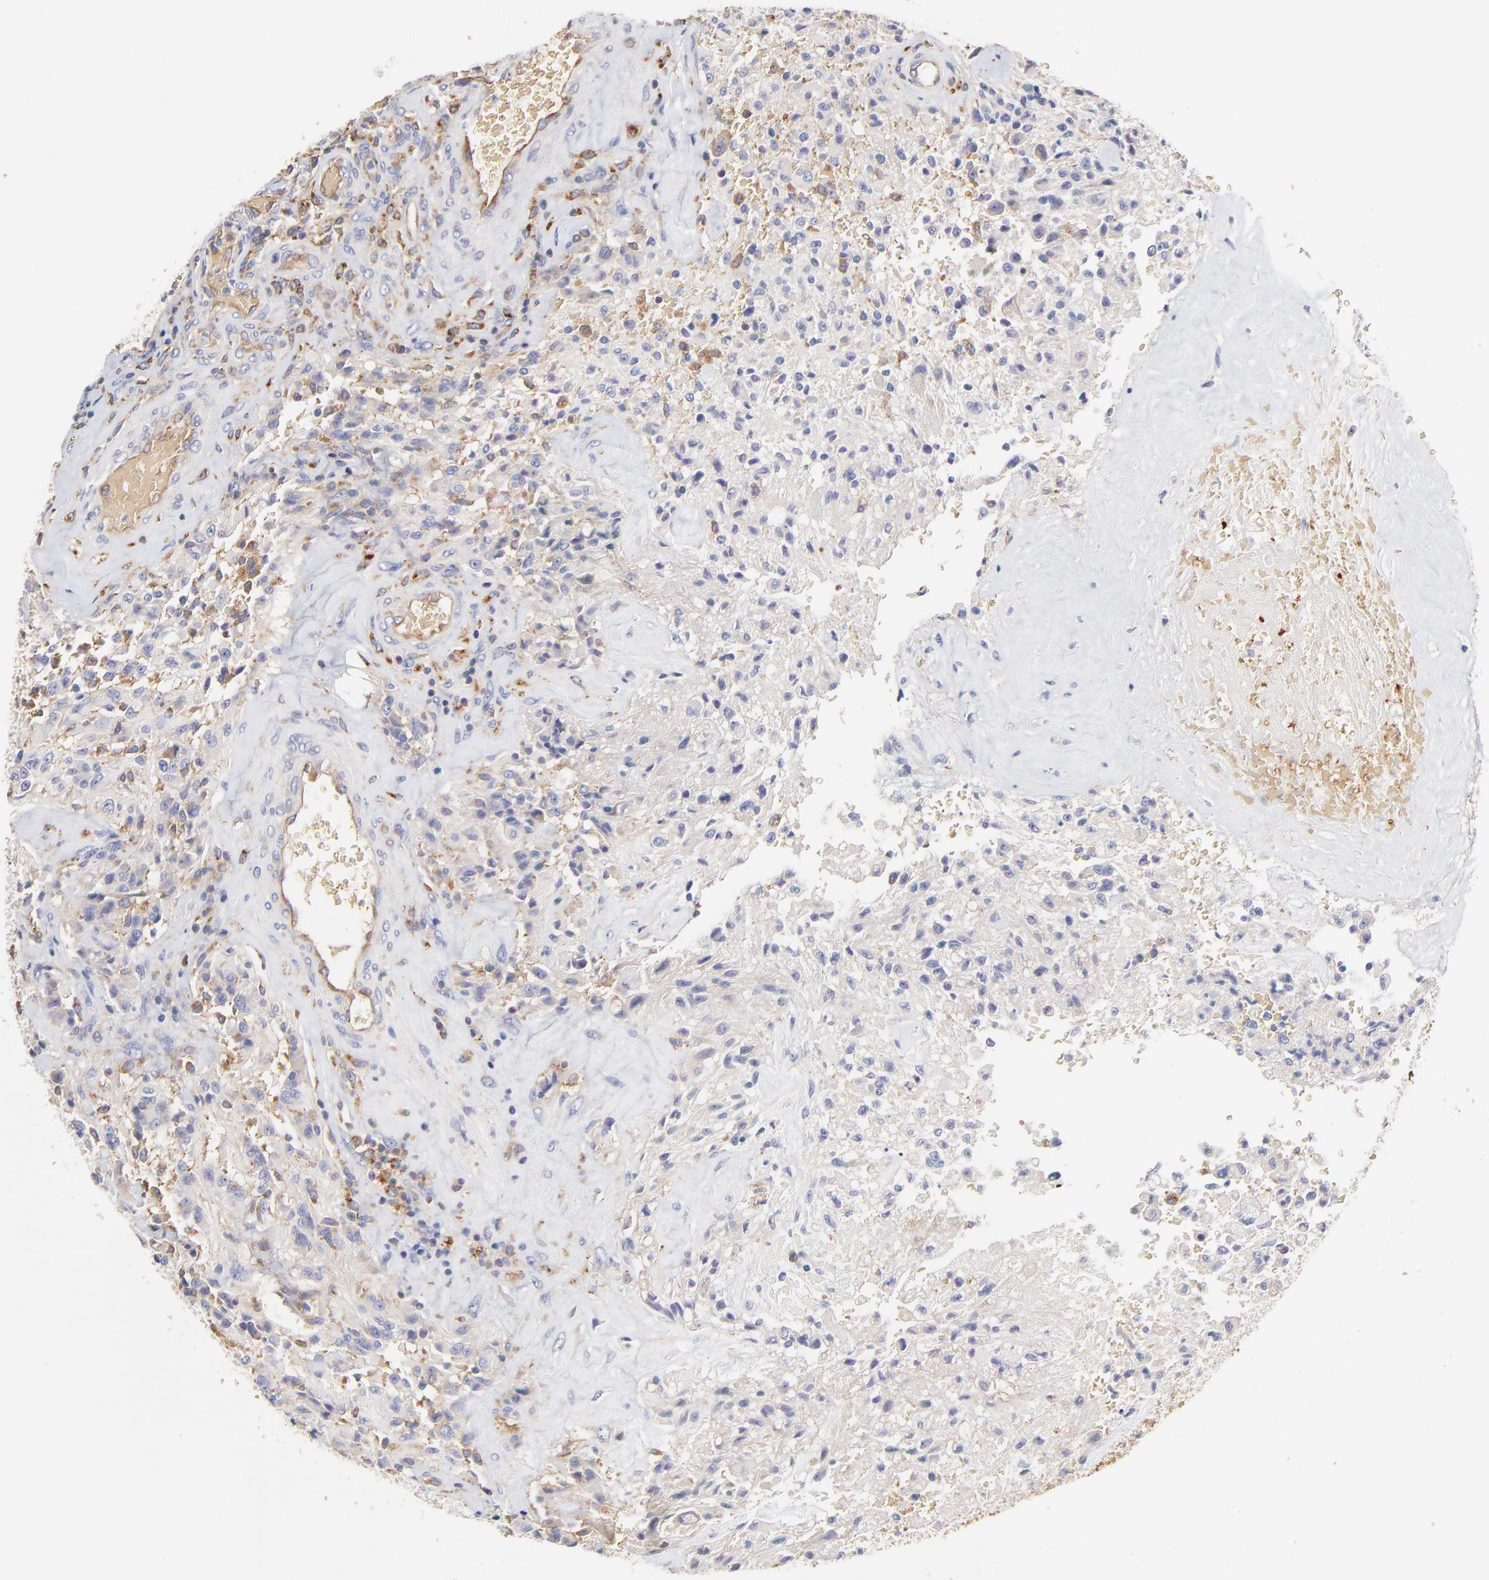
{"staining": {"intensity": "weak", "quantity": "25%-75%", "location": "cytoplasmic/membranous"}, "tissue": "glioma", "cell_type": "Tumor cells", "image_type": "cancer", "snomed": [{"axis": "morphology", "description": "Normal tissue, NOS"}, {"axis": "morphology", "description": "Glioma, malignant, High grade"}, {"axis": "topography", "description": "Cerebral cortex"}], "caption": "This photomicrograph displays malignant glioma (high-grade) stained with immunohistochemistry (IHC) to label a protein in brown. The cytoplasmic/membranous of tumor cells show weak positivity for the protein. Nuclei are counter-stained blue.", "gene": "CD2AP", "patient": {"sex": "male", "age": 56}}